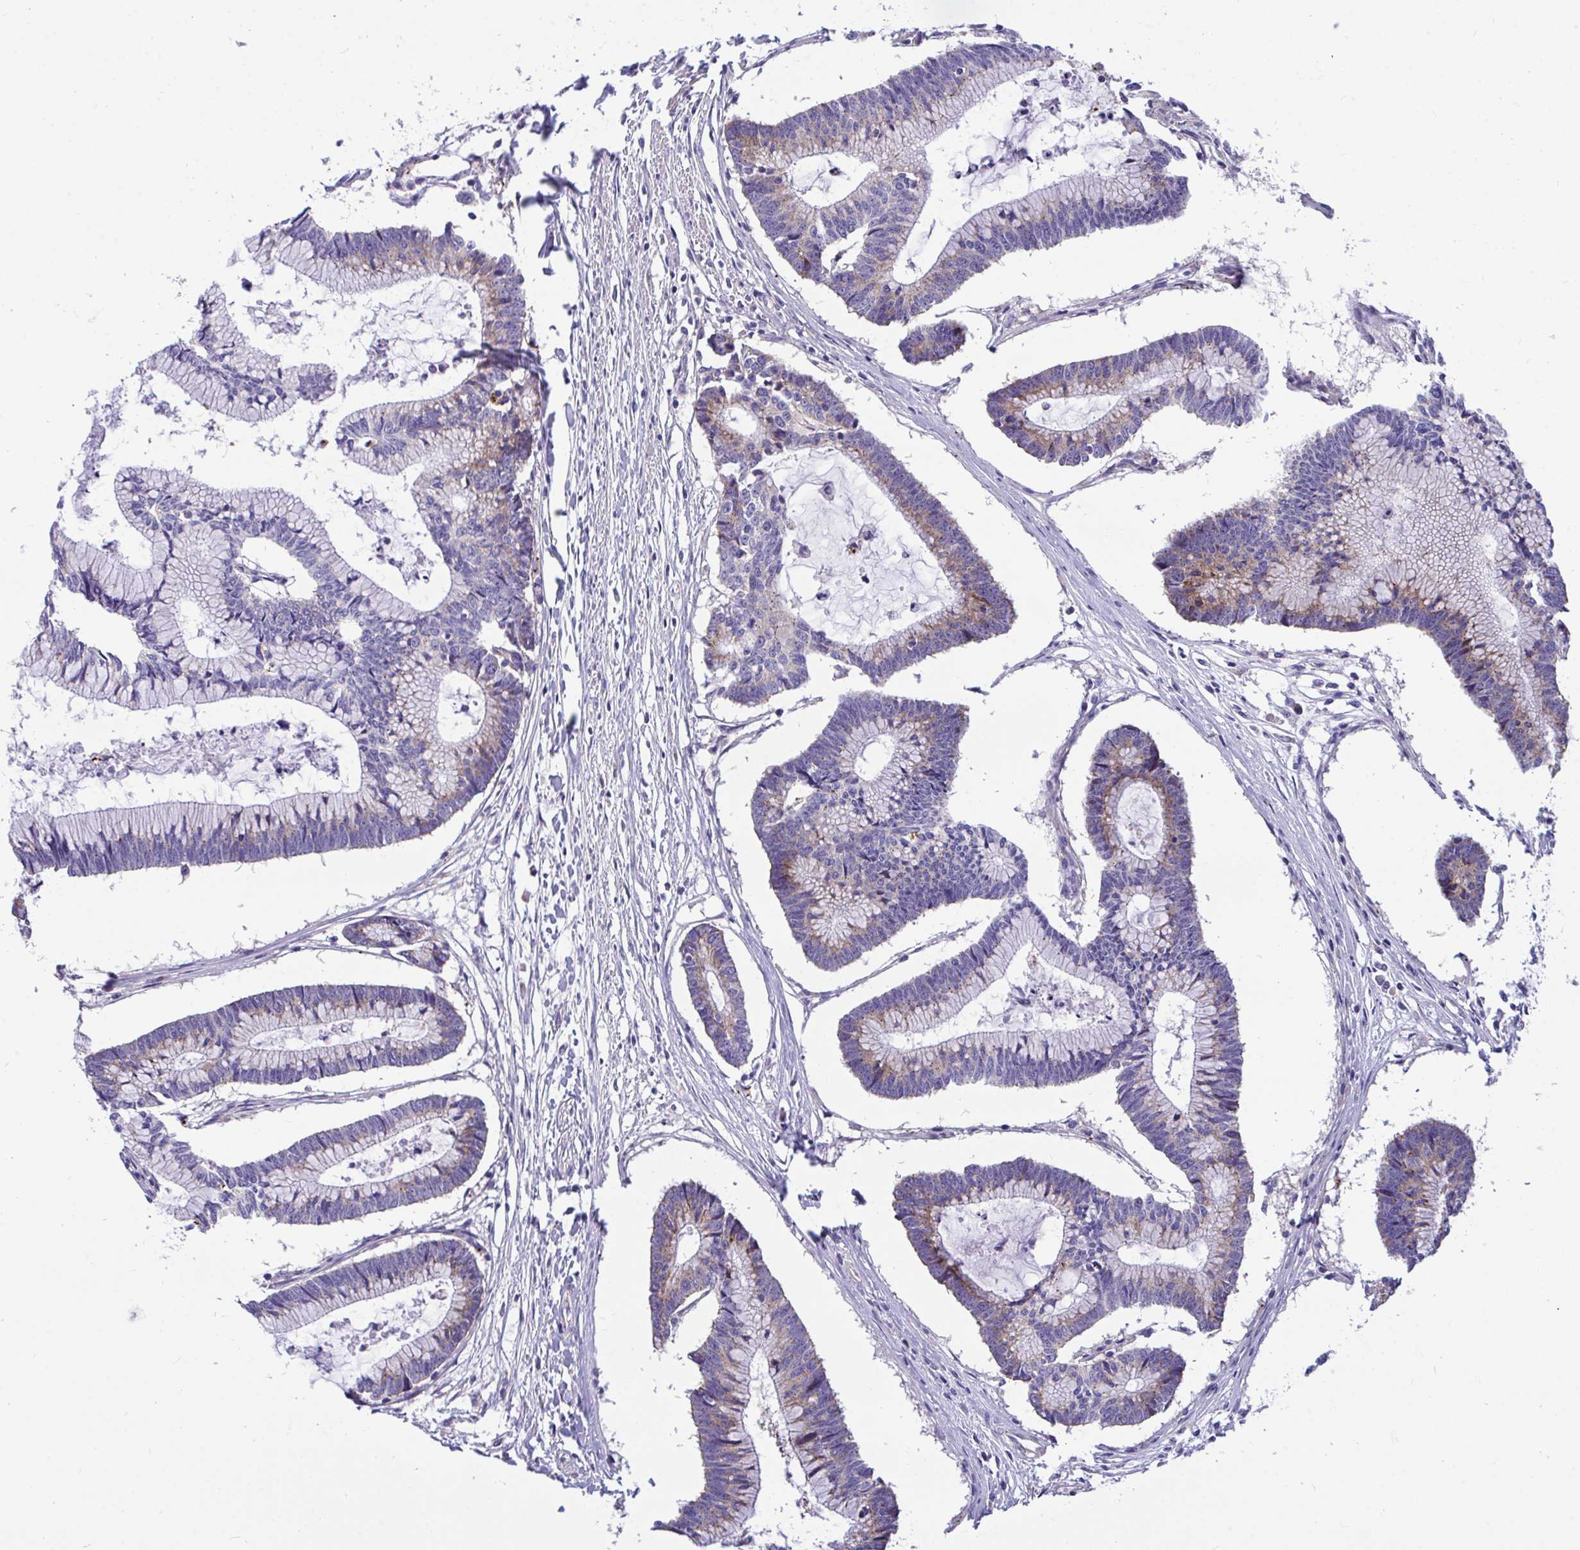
{"staining": {"intensity": "moderate", "quantity": "25%-75%", "location": "cytoplasmic/membranous"}, "tissue": "colorectal cancer", "cell_type": "Tumor cells", "image_type": "cancer", "snomed": [{"axis": "morphology", "description": "Adenocarcinoma, NOS"}, {"axis": "topography", "description": "Colon"}], "caption": "Tumor cells show medium levels of moderate cytoplasmic/membranous expression in approximately 25%-75% of cells in adenocarcinoma (colorectal). (IHC, brightfield microscopy, high magnification).", "gene": "MRPS16", "patient": {"sex": "female", "age": 78}}